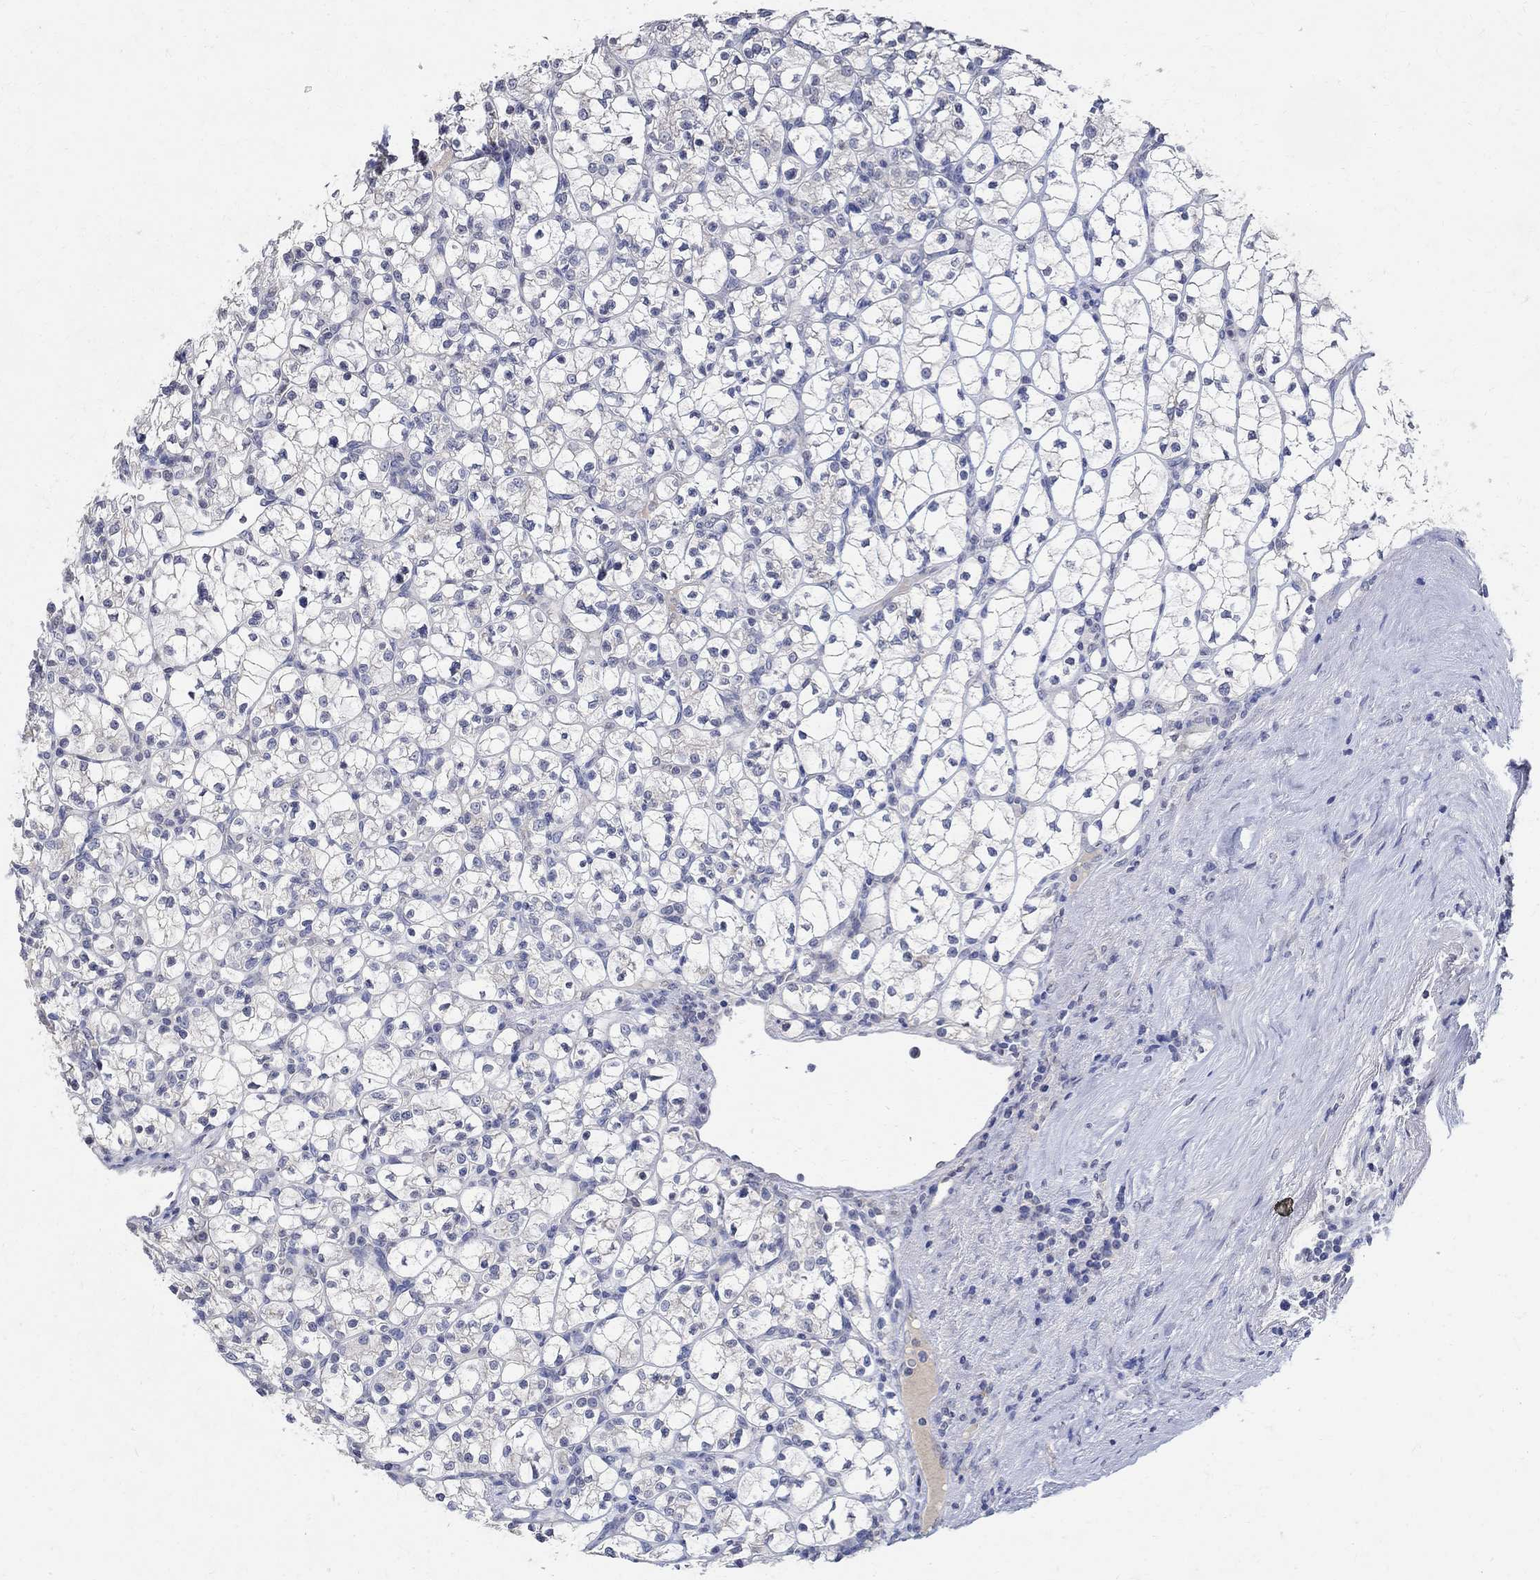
{"staining": {"intensity": "negative", "quantity": "none", "location": "none"}, "tissue": "renal cancer", "cell_type": "Tumor cells", "image_type": "cancer", "snomed": [{"axis": "morphology", "description": "Adenocarcinoma, NOS"}, {"axis": "topography", "description": "Kidney"}], "caption": "Histopathology image shows no protein positivity in tumor cells of renal cancer (adenocarcinoma) tissue.", "gene": "TMEM169", "patient": {"sex": "female", "age": 89}}